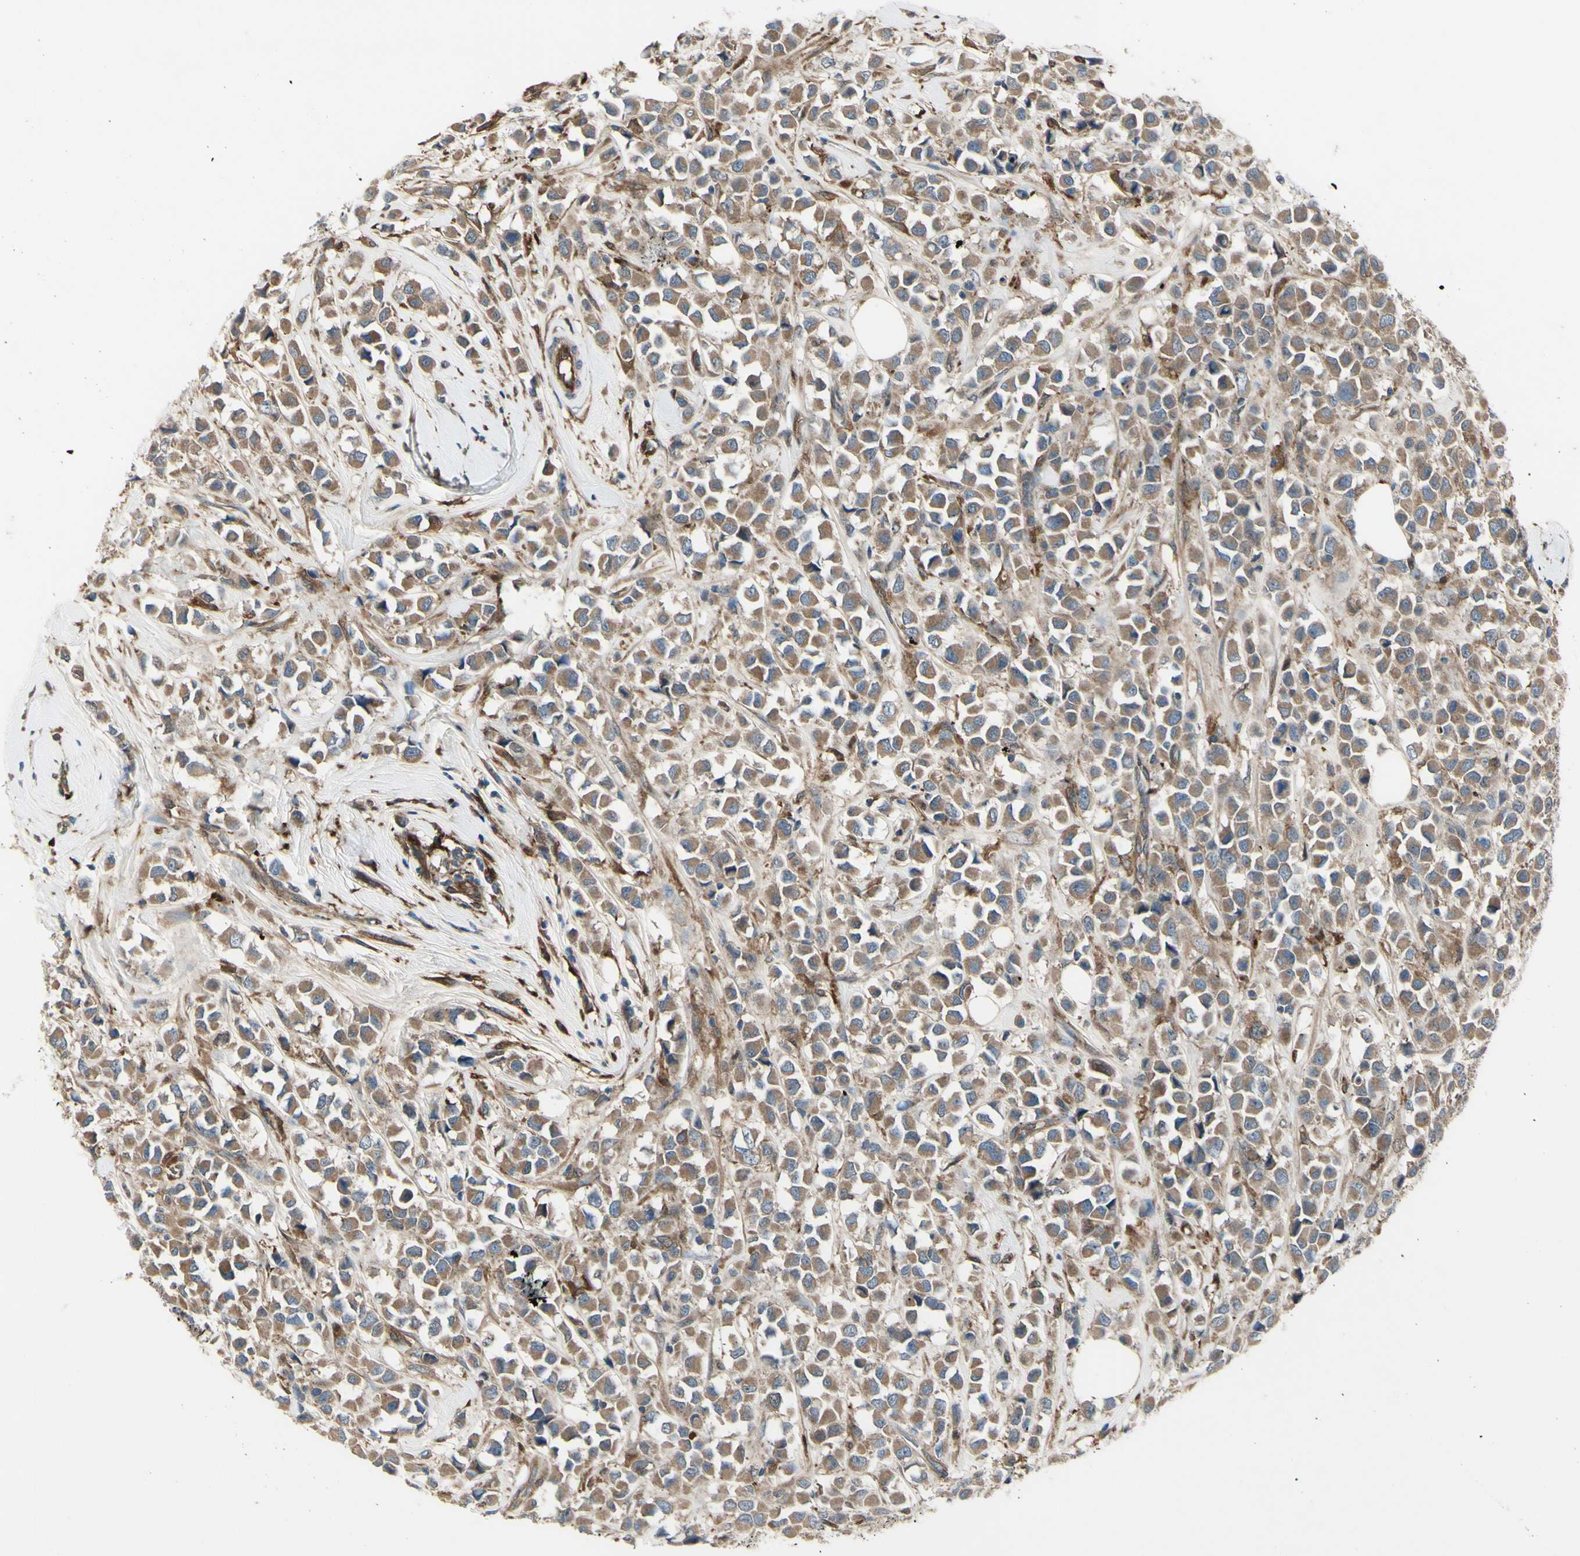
{"staining": {"intensity": "moderate", "quantity": ">75%", "location": "cytoplasmic/membranous"}, "tissue": "breast cancer", "cell_type": "Tumor cells", "image_type": "cancer", "snomed": [{"axis": "morphology", "description": "Duct carcinoma"}, {"axis": "topography", "description": "Breast"}], "caption": "Intraductal carcinoma (breast) stained with a protein marker exhibits moderate staining in tumor cells.", "gene": "IGSF9B", "patient": {"sex": "female", "age": 61}}